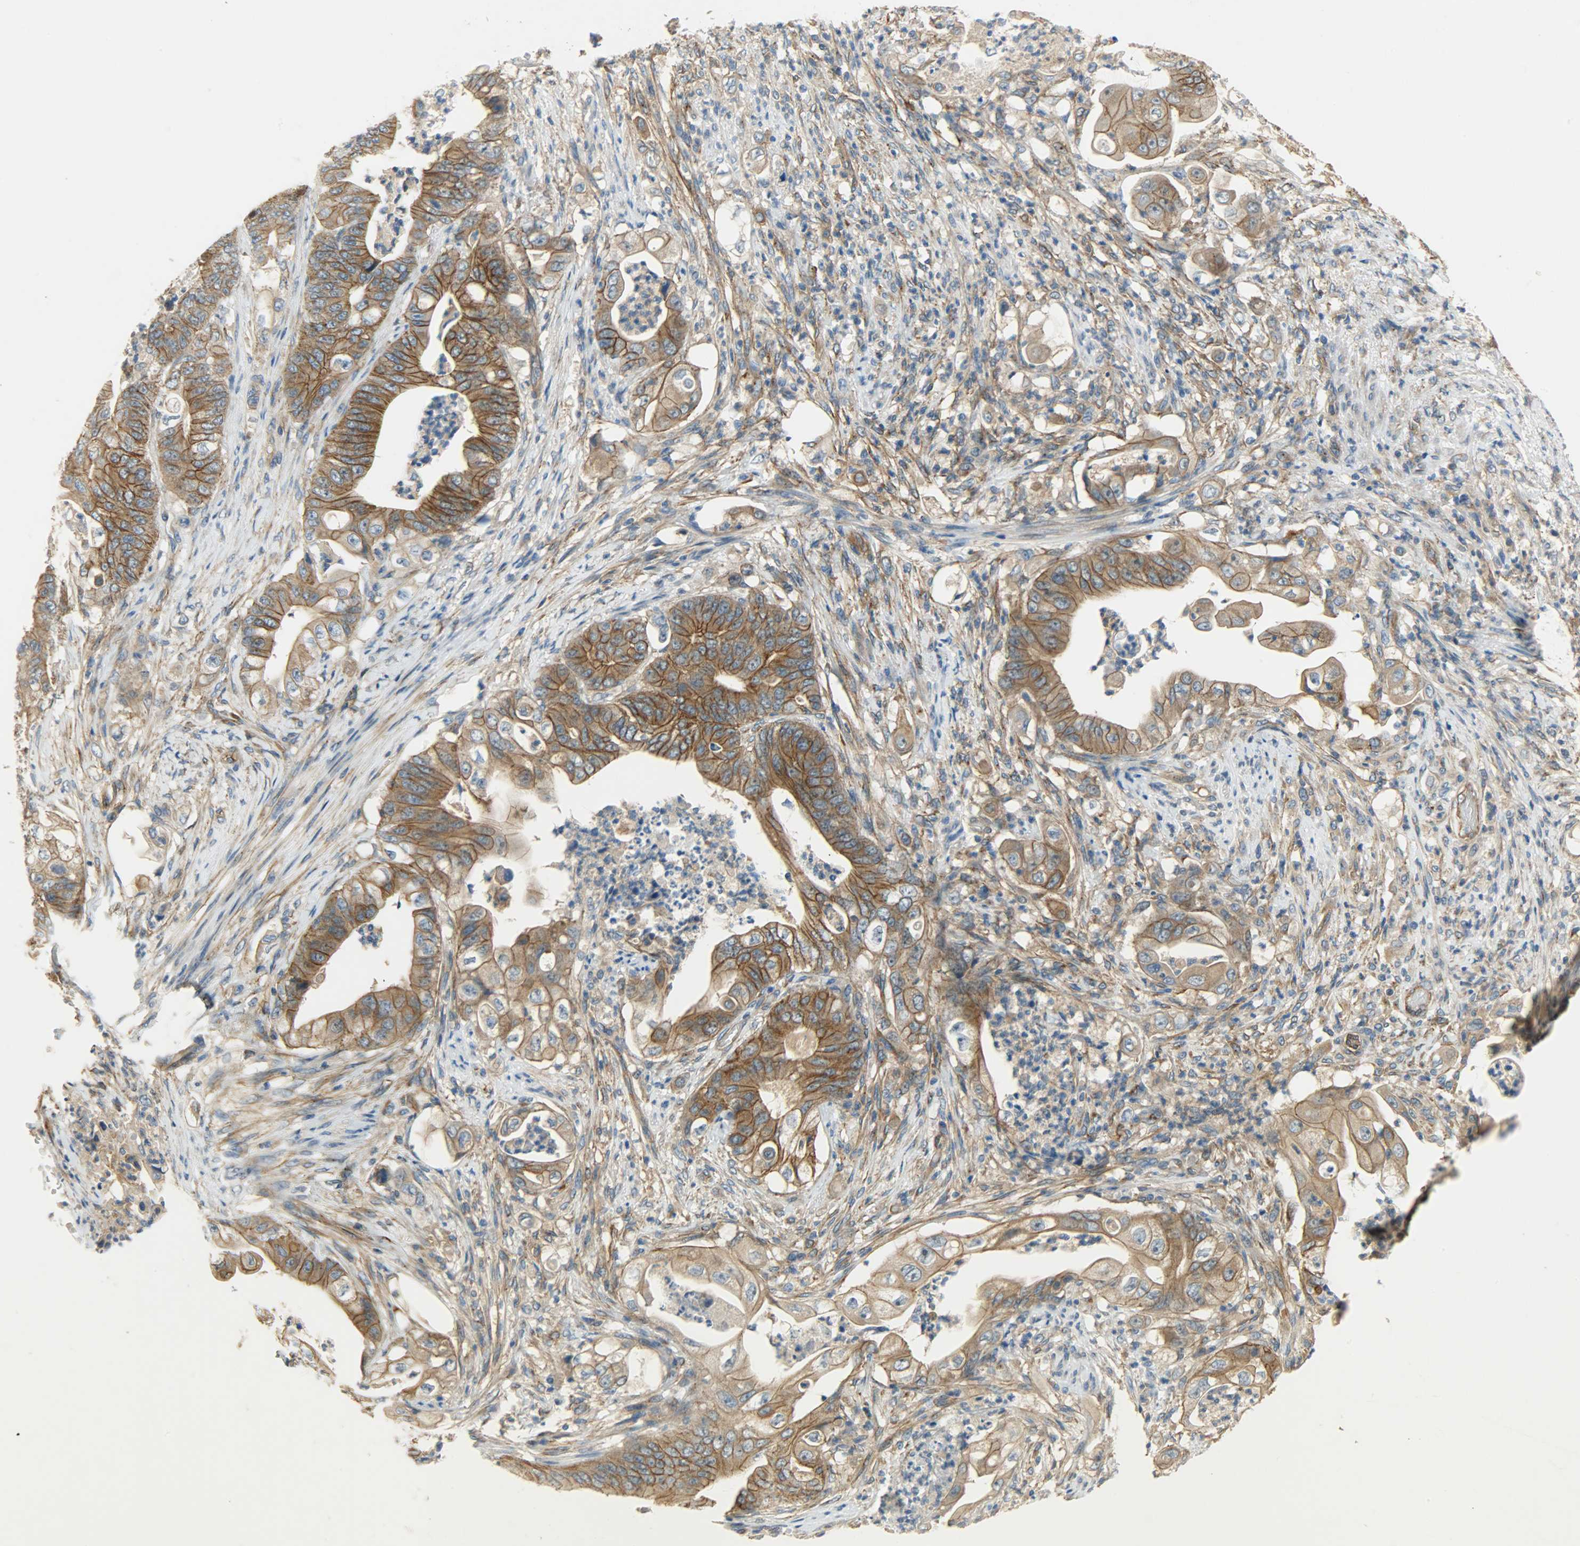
{"staining": {"intensity": "moderate", "quantity": ">75%", "location": "cytoplasmic/membranous"}, "tissue": "stomach cancer", "cell_type": "Tumor cells", "image_type": "cancer", "snomed": [{"axis": "morphology", "description": "Adenocarcinoma, NOS"}, {"axis": "topography", "description": "Stomach"}], "caption": "IHC (DAB) staining of stomach adenocarcinoma shows moderate cytoplasmic/membranous protein positivity in about >75% of tumor cells.", "gene": "KIAA1217", "patient": {"sex": "female", "age": 73}}